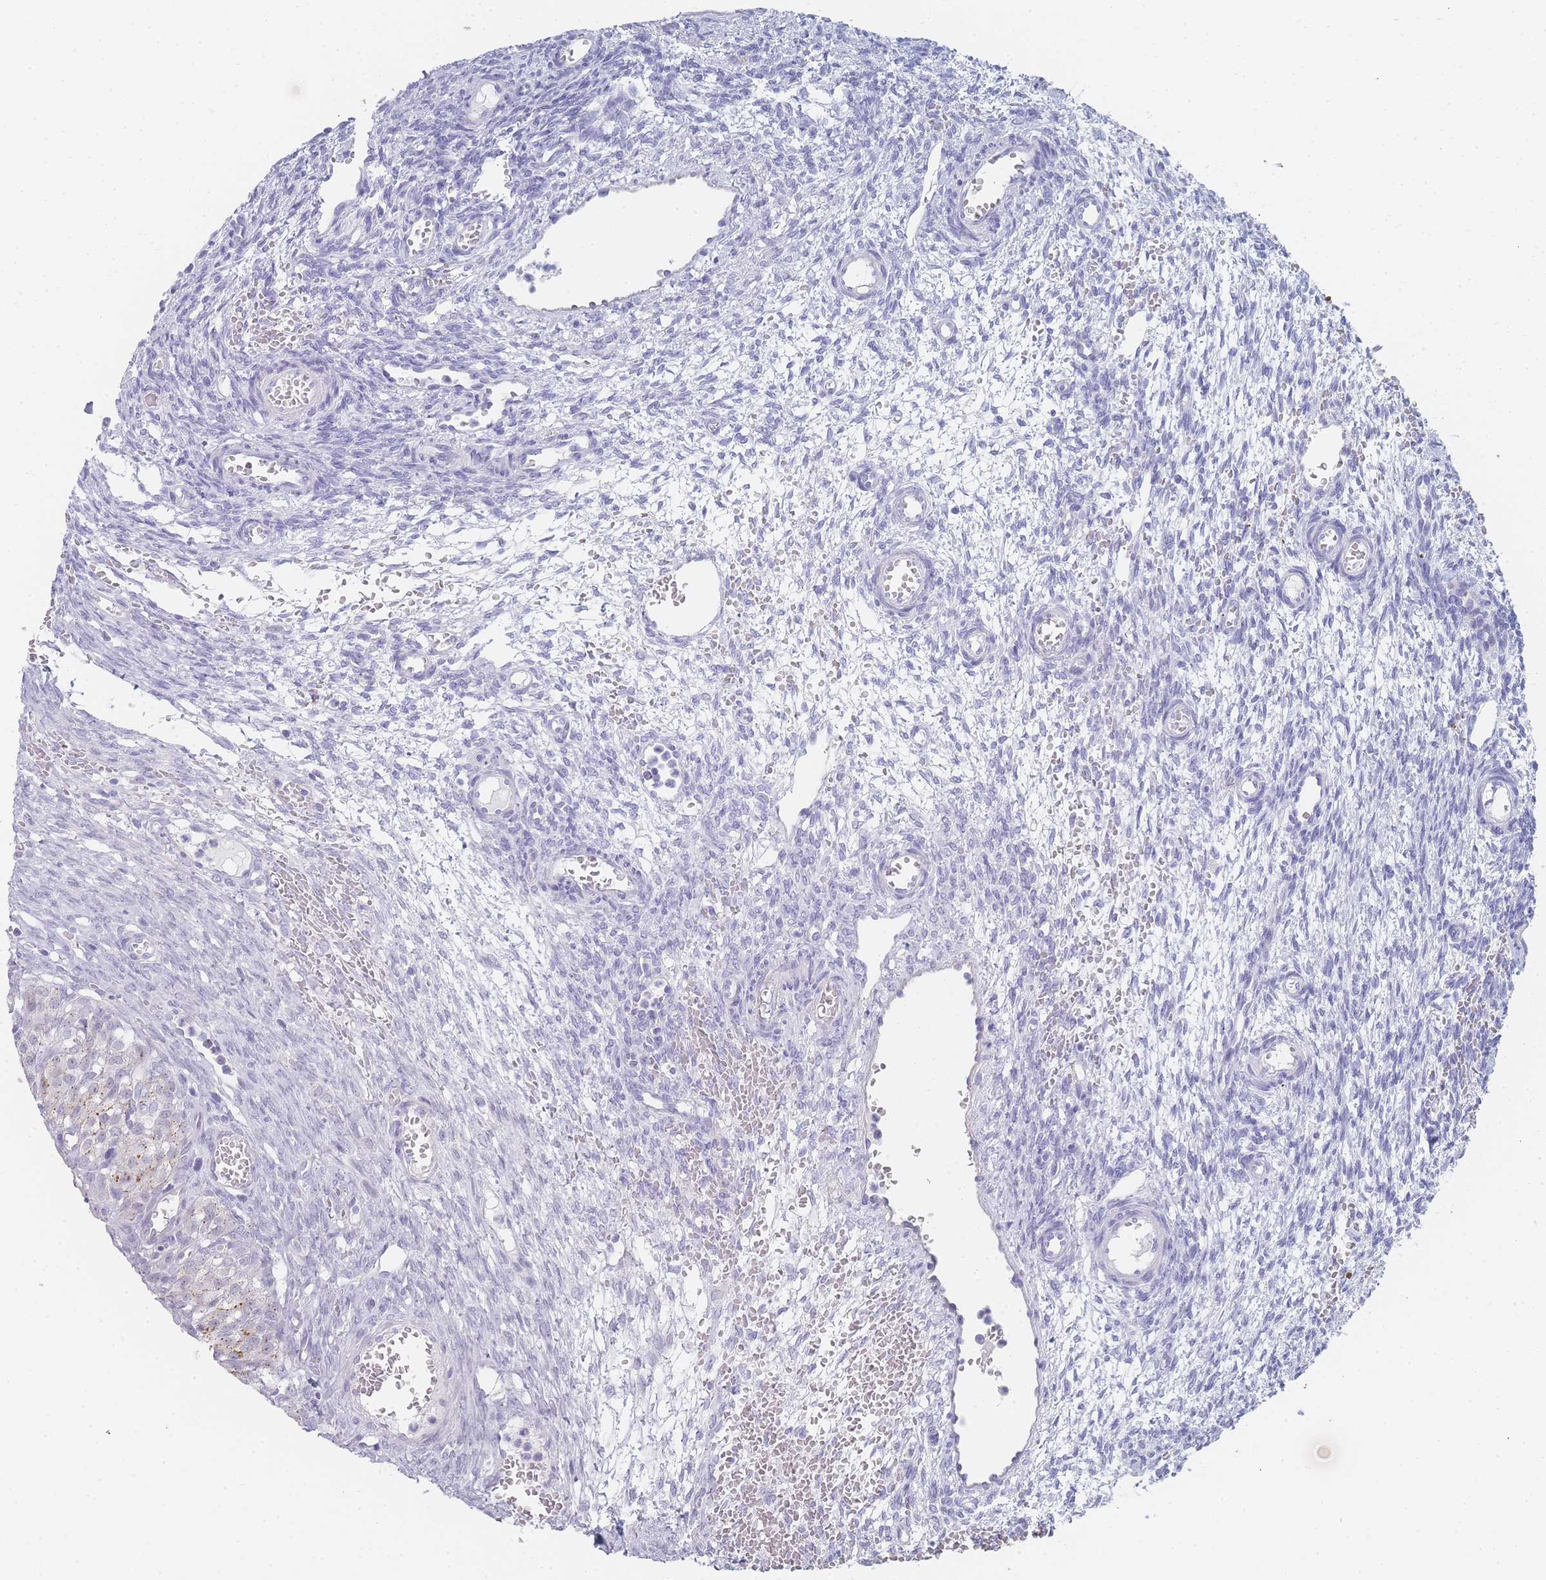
{"staining": {"intensity": "negative", "quantity": "none", "location": "none"}, "tissue": "ovary", "cell_type": "Follicle cells", "image_type": "normal", "snomed": [{"axis": "morphology", "description": "Normal tissue, NOS"}, {"axis": "topography", "description": "Ovary"}], "caption": "DAB (3,3'-diaminobenzidine) immunohistochemical staining of unremarkable human ovary exhibits no significant expression in follicle cells. (DAB (3,3'-diaminobenzidine) IHC visualized using brightfield microscopy, high magnification).", "gene": "IMPG1", "patient": {"sex": "female", "age": 39}}